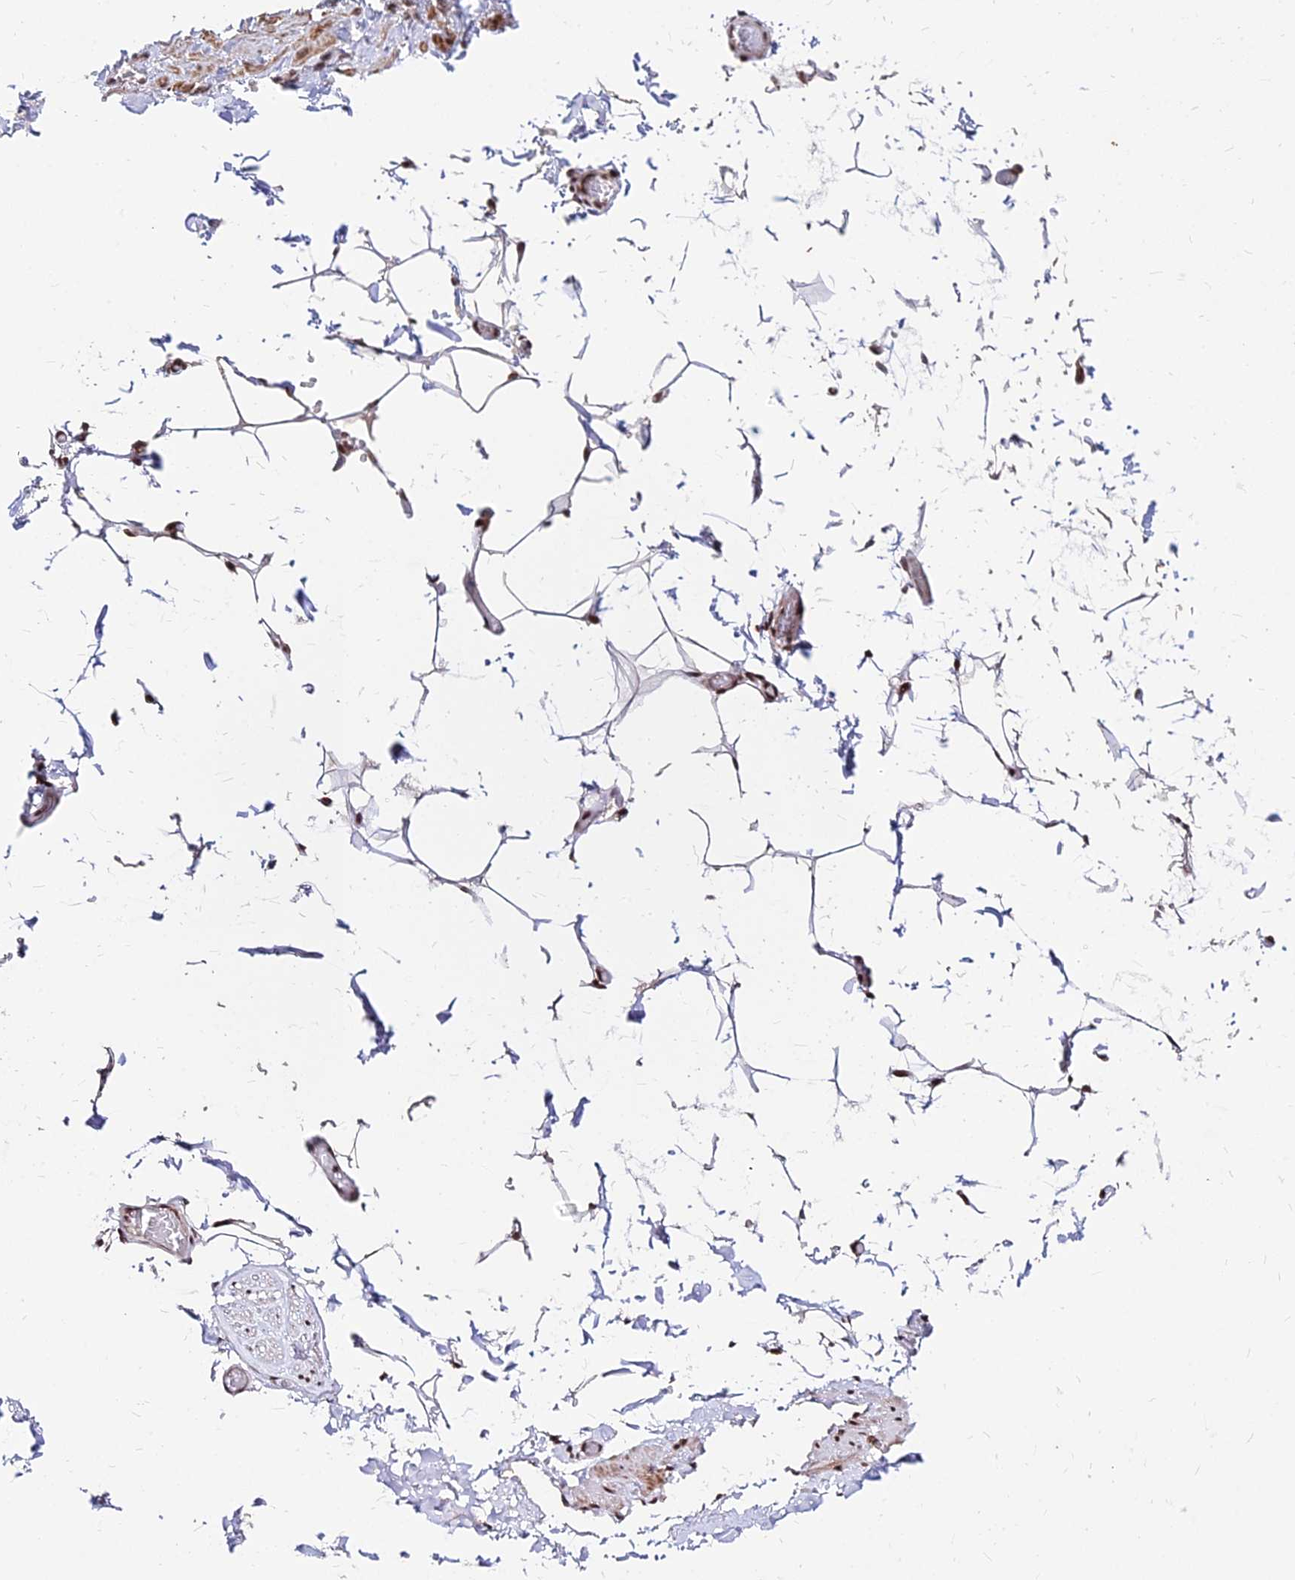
{"staining": {"intensity": "moderate", "quantity": ">75%", "location": "nuclear"}, "tissue": "adipose tissue", "cell_type": "Adipocytes", "image_type": "normal", "snomed": [{"axis": "morphology", "description": "Normal tissue, NOS"}, {"axis": "topography", "description": "Soft tissue"}, {"axis": "topography", "description": "Adipose tissue"}, {"axis": "topography", "description": "Vascular tissue"}, {"axis": "topography", "description": "Peripheral nerve tissue"}], "caption": "Immunohistochemical staining of benign human adipose tissue displays >75% levels of moderate nuclear protein positivity in approximately >75% of adipocytes.", "gene": "ZBED4", "patient": {"sex": "male", "age": 46}}